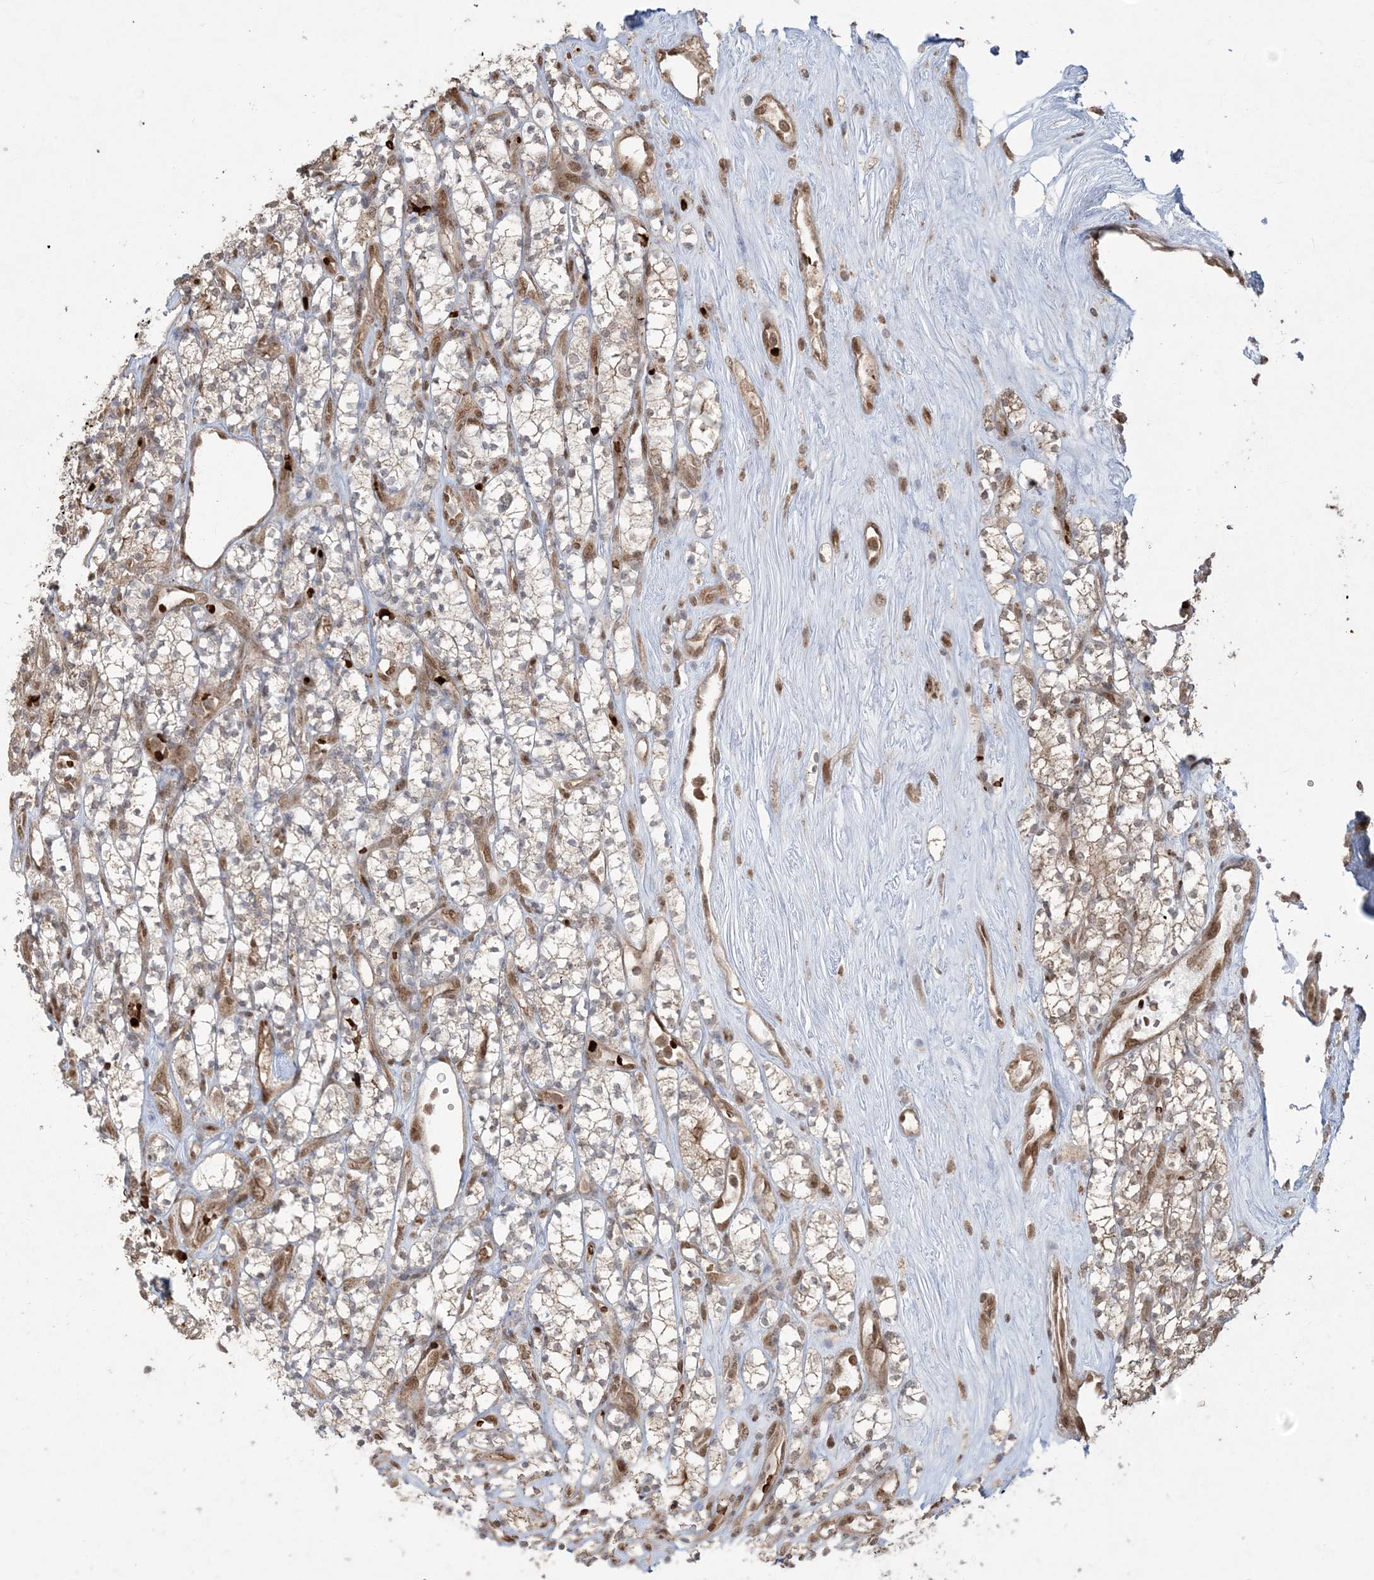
{"staining": {"intensity": "weak", "quantity": ">75%", "location": "cytoplasmic/membranous"}, "tissue": "renal cancer", "cell_type": "Tumor cells", "image_type": "cancer", "snomed": [{"axis": "morphology", "description": "Adenocarcinoma, NOS"}, {"axis": "topography", "description": "Kidney"}], "caption": "The immunohistochemical stain labels weak cytoplasmic/membranous staining in tumor cells of renal cancer tissue.", "gene": "ABCF3", "patient": {"sex": "male", "age": 77}}